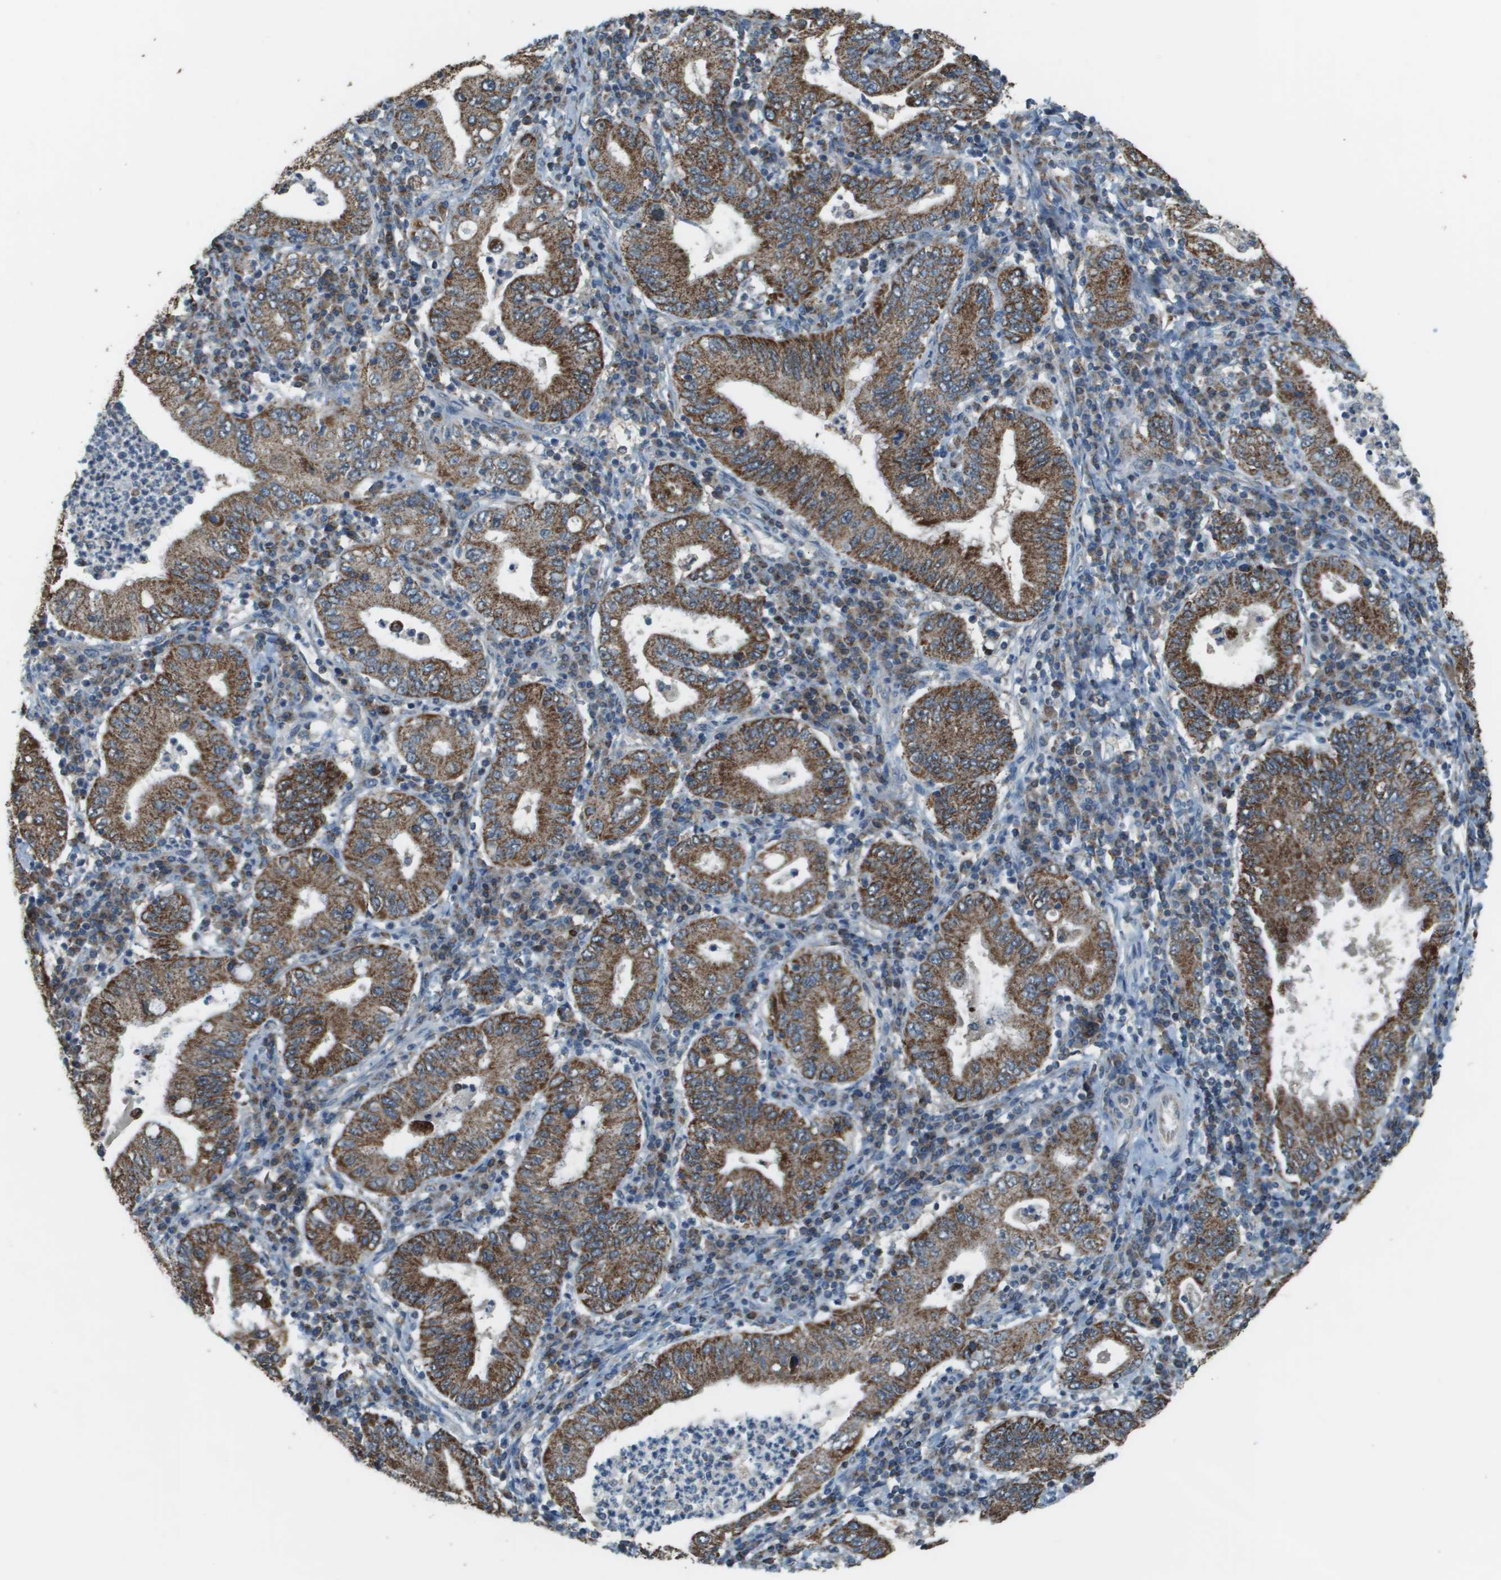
{"staining": {"intensity": "strong", "quantity": ">75%", "location": "cytoplasmic/membranous"}, "tissue": "stomach cancer", "cell_type": "Tumor cells", "image_type": "cancer", "snomed": [{"axis": "morphology", "description": "Normal tissue, NOS"}, {"axis": "morphology", "description": "Adenocarcinoma, NOS"}, {"axis": "topography", "description": "Esophagus"}, {"axis": "topography", "description": "Stomach, upper"}, {"axis": "topography", "description": "Peripheral nerve tissue"}], "caption": "Stomach adenocarcinoma was stained to show a protein in brown. There is high levels of strong cytoplasmic/membranous staining in about >75% of tumor cells.", "gene": "FH", "patient": {"sex": "male", "age": 62}}